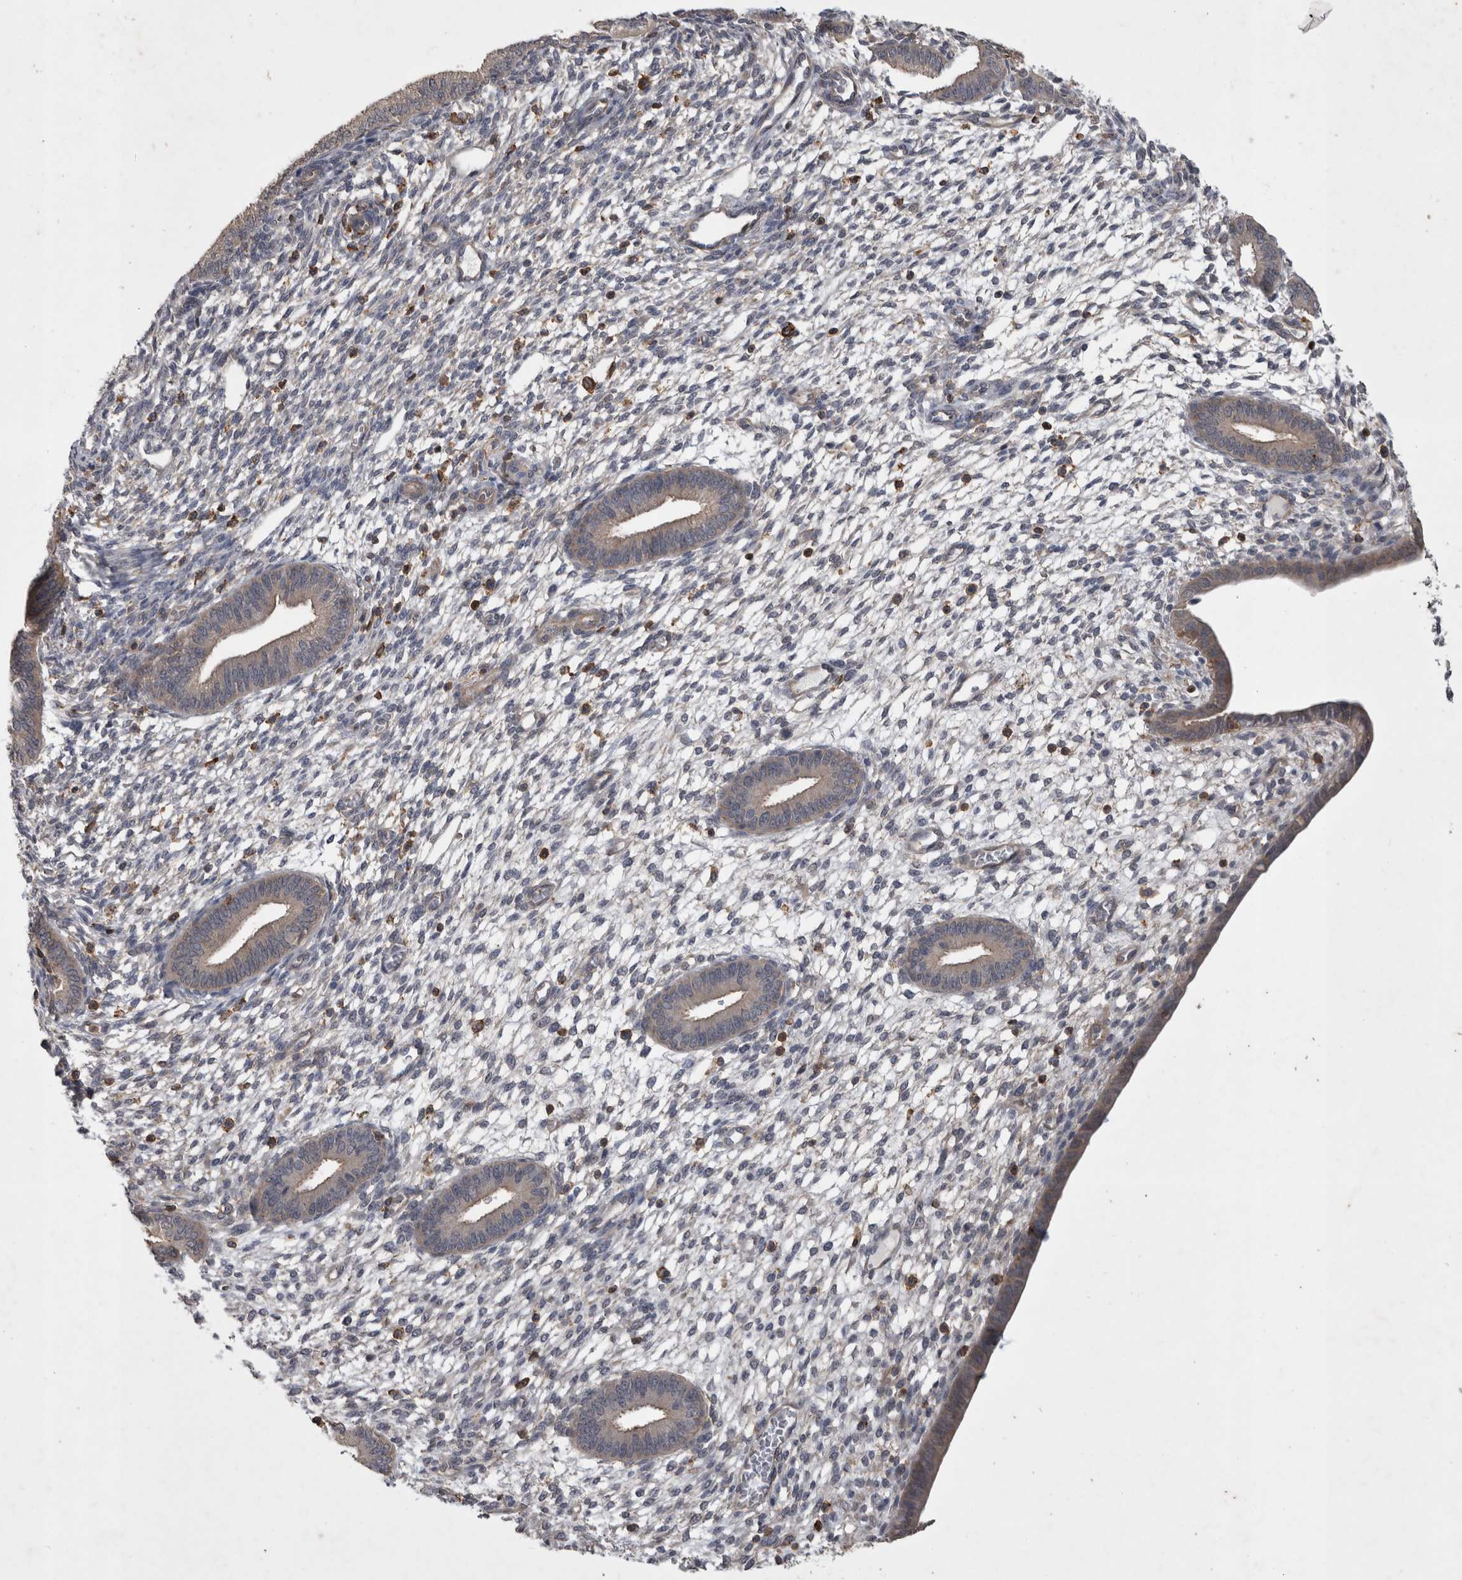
{"staining": {"intensity": "negative", "quantity": "none", "location": "none"}, "tissue": "endometrium", "cell_type": "Cells in endometrial stroma", "image_type": "normal", "snomed": [{"axis": "morphology", "description": "Normal tissue, NOS"}, {"axis": "topography", "description": "Endometrium"}], "caption": "IHC image of normal human endometrium stained for a protein (brown), which demonstrates no positivity in cells in endometrial stroma.", "gene": "SPATA48", "patient": {"sex": "female", "age": 46}}